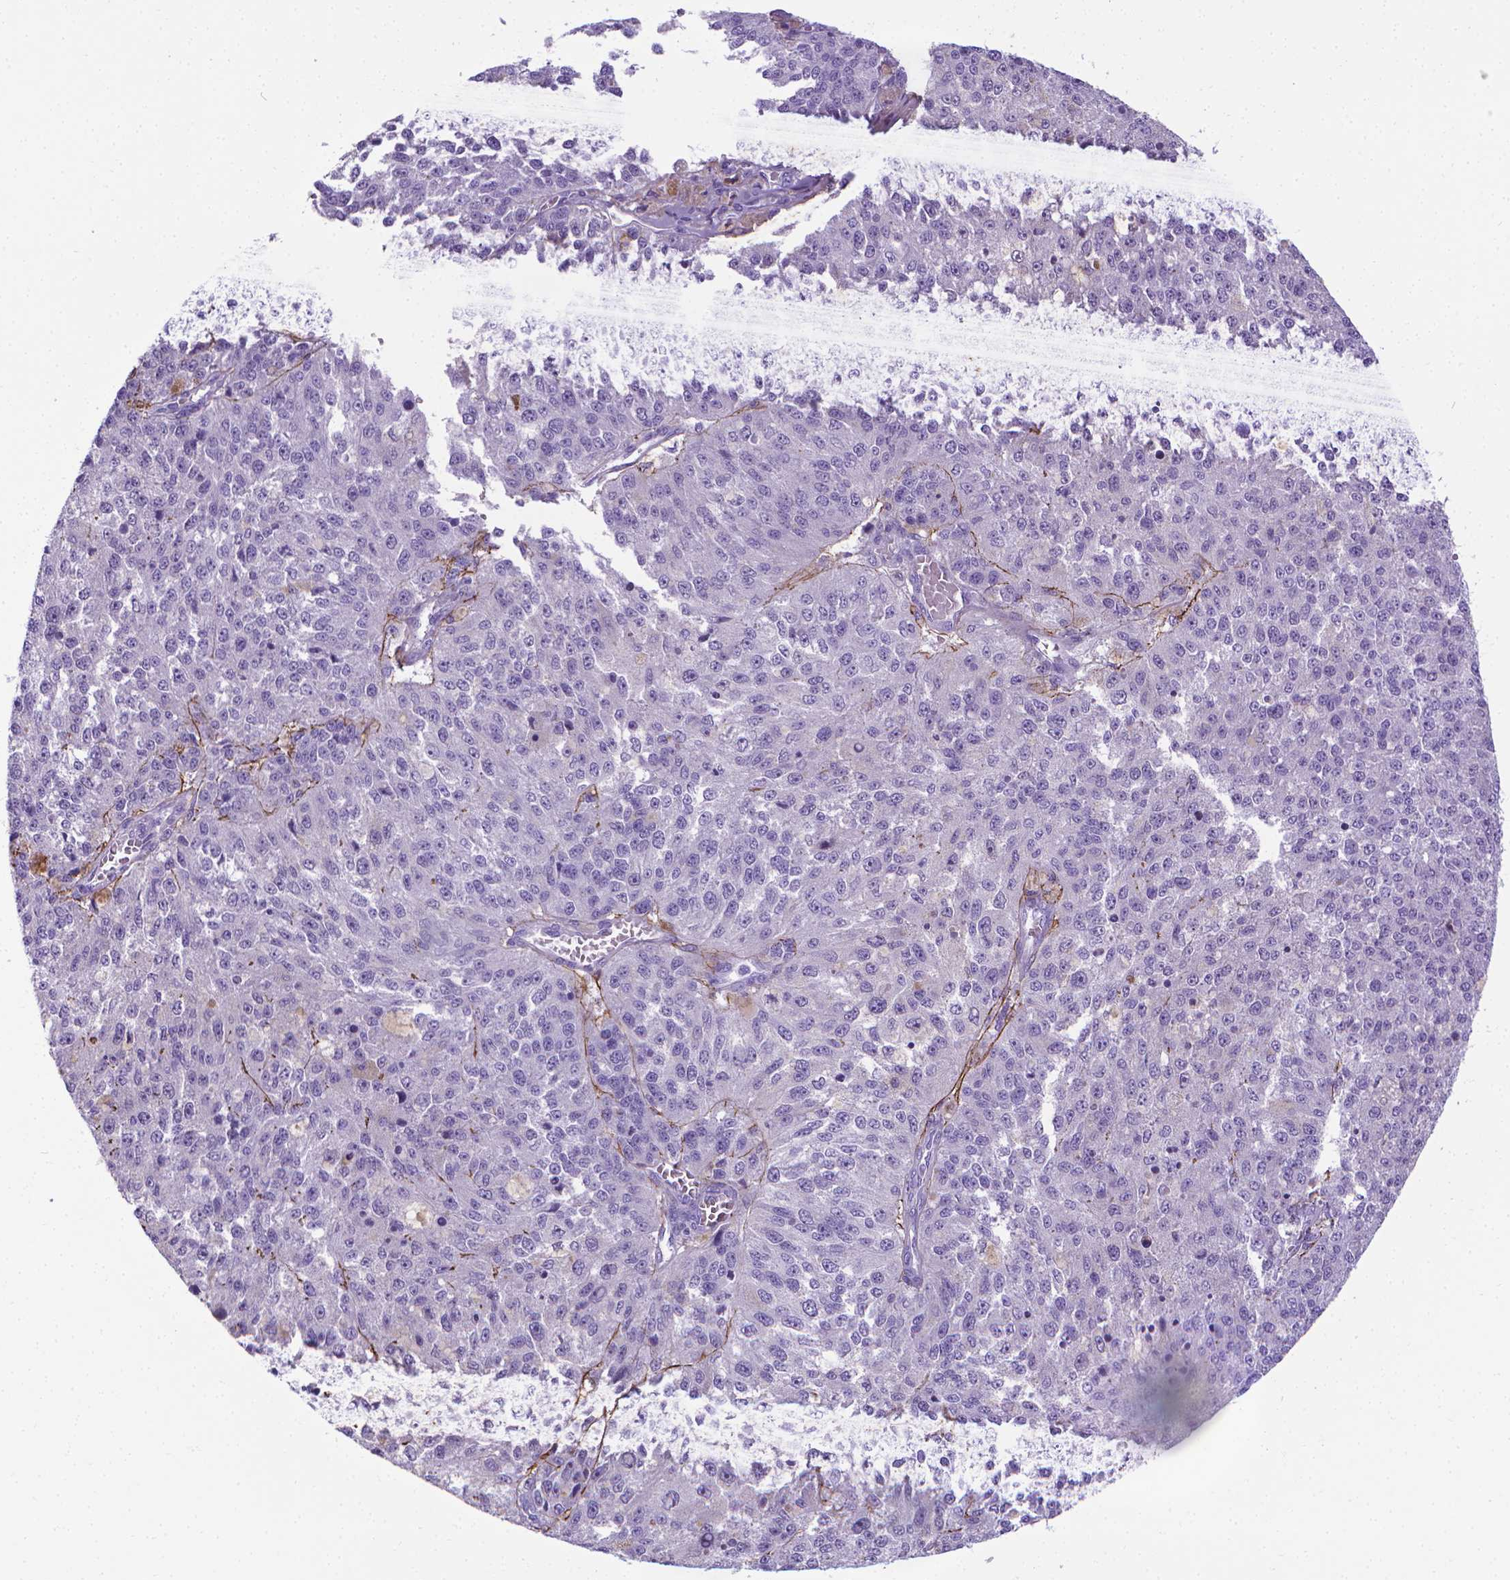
{"staining": {"intensity": "negative", "quantity": "none", "location": "none"}, "tissue": "melanoma", "cell_type": "Tumor cells", "image_type": "cancer", "snomed": [{"axis": "morphology", "description": "Malignant melanoma, Metastatic site"}, {"axis": "topography", "description": "Lymph node"}], "caption": "The histopathology image displays no significant staining in tumor cells of malignant melanoma (metastatic site).", "gene": "MFAP2", "patient": {"sex": "female", "age": 64}}